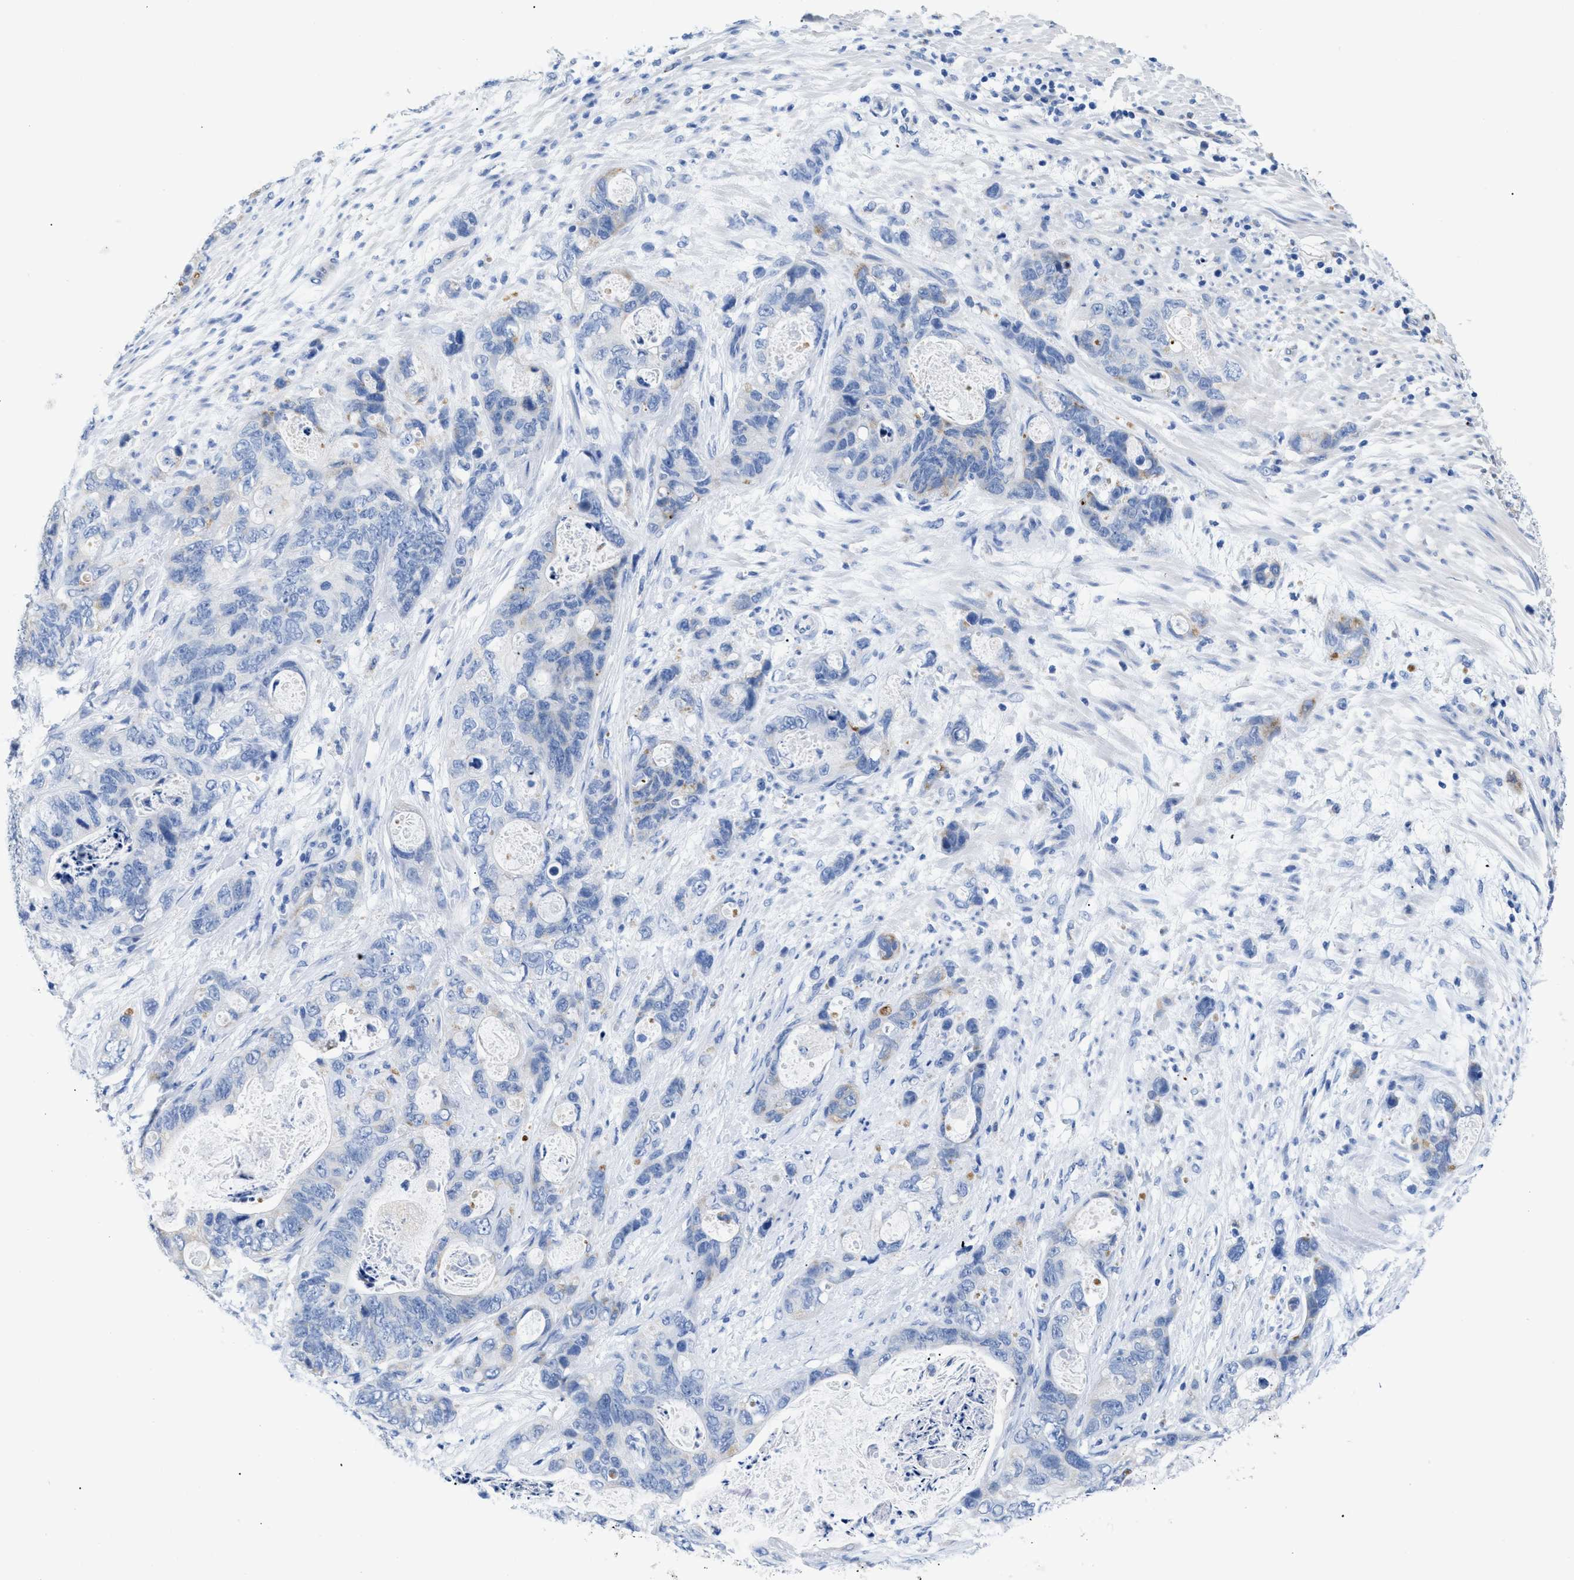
{"staining": {"intensity": "negative", "quantity": "none", "location": "none"}, "tissue": "stomach cancer", "cell_type": "Tumor cells", "image_type": "cancer", "snomed": [{"axis": "morphology", "description": "Normal tissue, NOS"}, {"axis": "morphology", "description": "Adenocarcinoma, NOS"}, {"axis": "topography", "description": "Stomach"}], "caption": "Stomach adenocarcinoma stained for a protein using IHC shows no staining tumor cells.", "gene": "APOBEC2", "patient": {"sex": "female", "age": 89}}